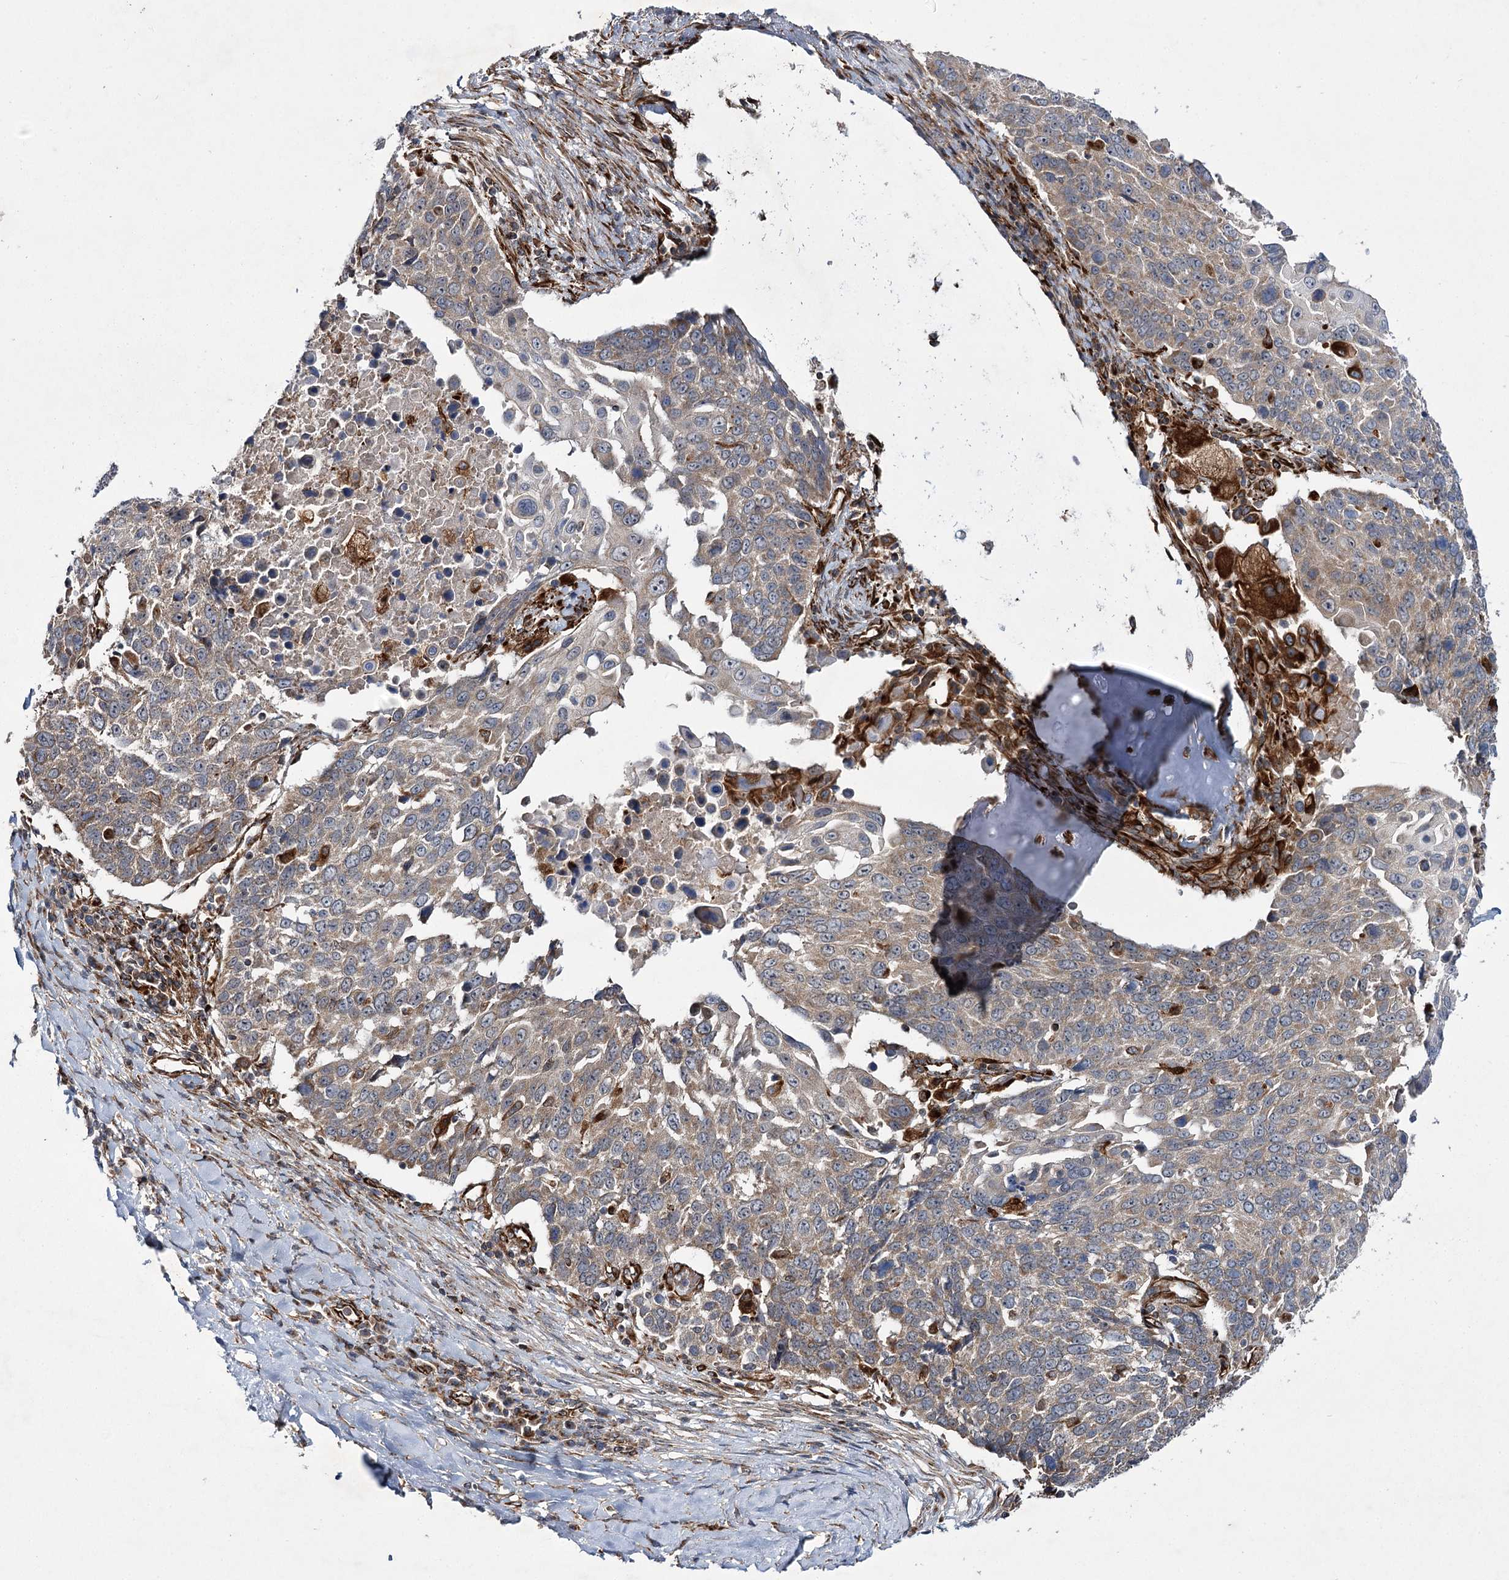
{"staining": {"intensity": "weak", "quantity": "25%-75%", "location": "cytoplasmic/membranous"}, "tissue": "lung cancer", "cell_type": "Tumor cells", "image_type": "cancer", "snomed": [{"axis": "morphology", "description": "Squamous cell carcinoma, NOS"}, {"axis": "topography", "description": "Lung"}], "caption": "The histopathology image displays staining of lung squamous cell carcinoma, revealing weak cytoplasmic/membranous protein staining (brown color) within tumor cells.", "gene": "DPEP2", "patient": {"sex": "male", "age": 66}}